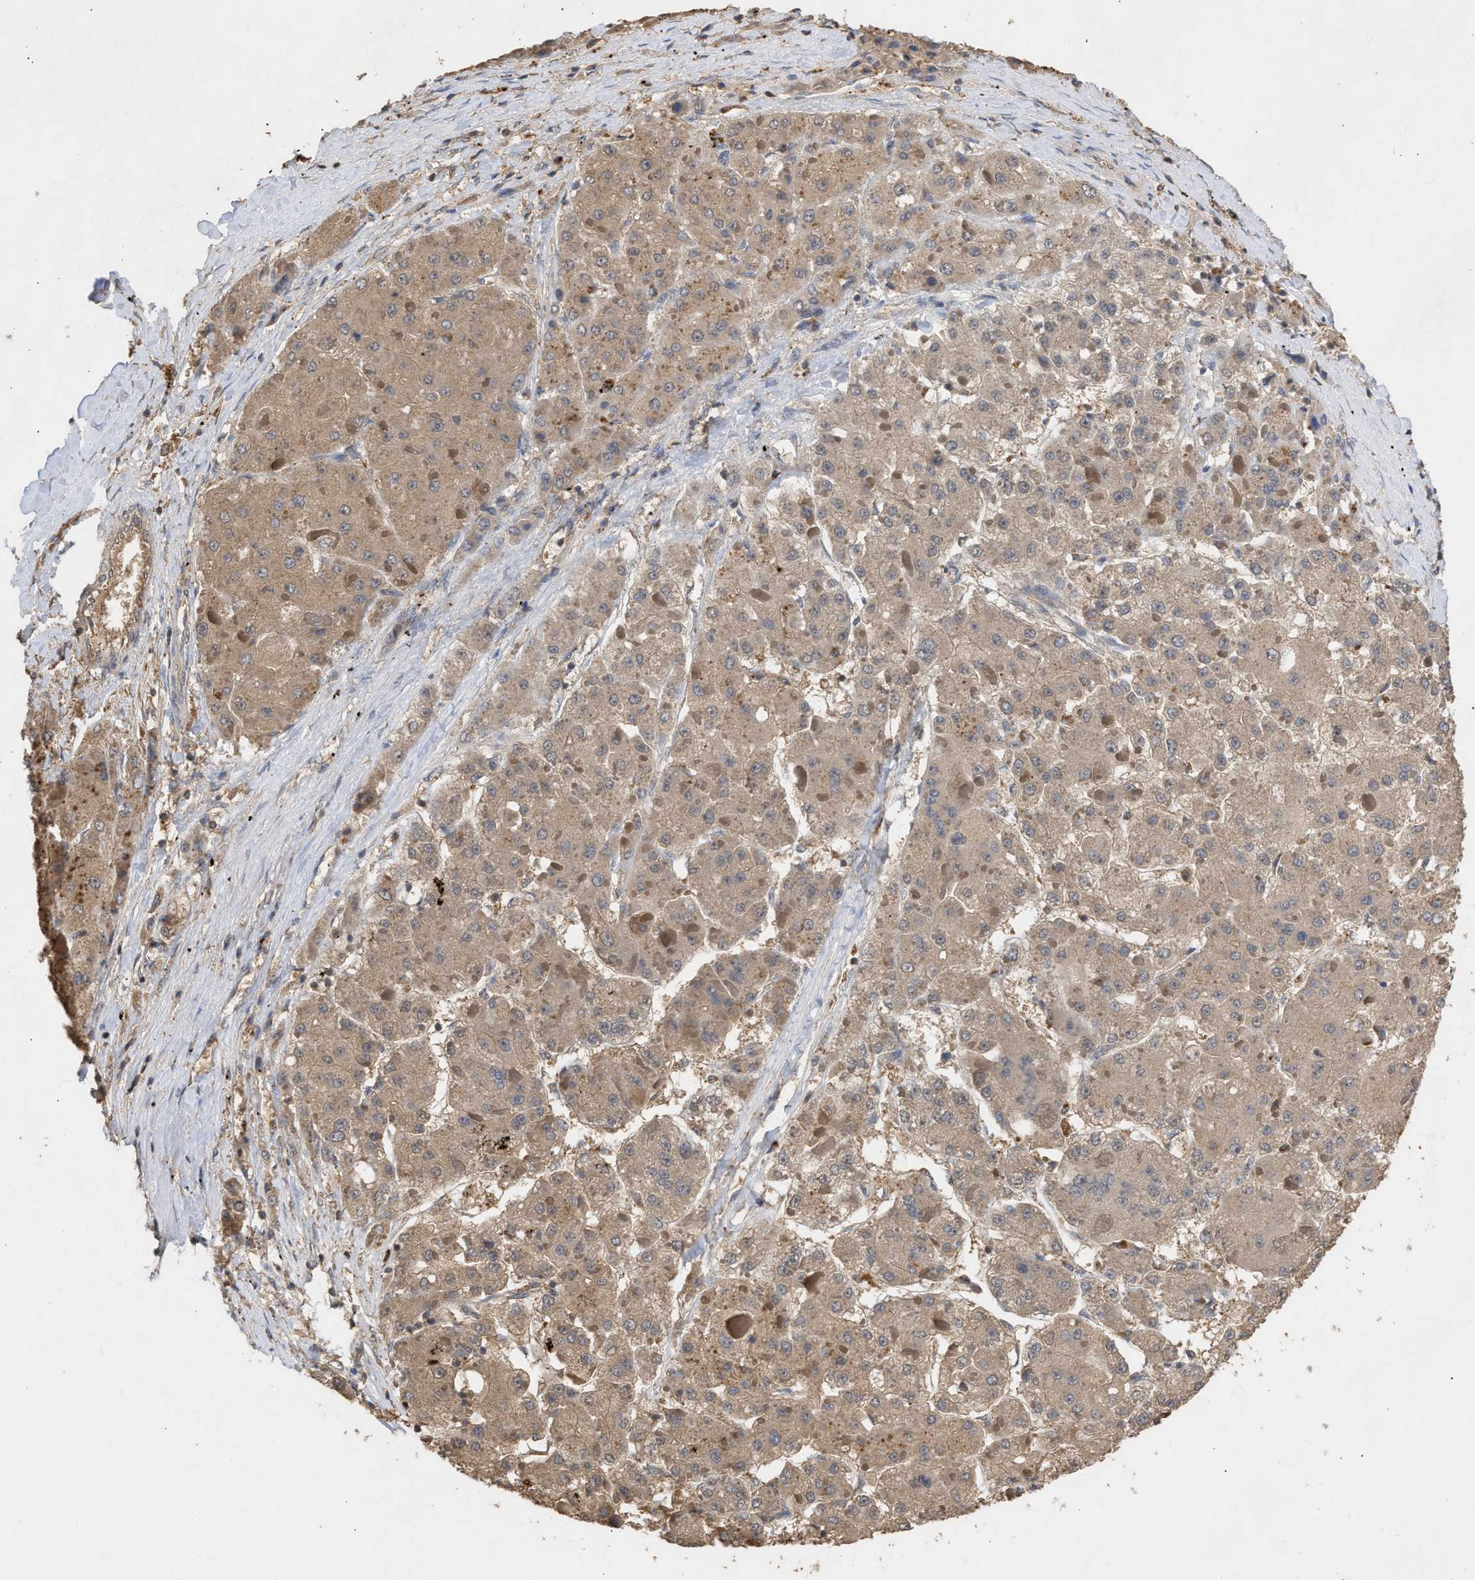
{"staining": {"intensity": "moderate", "quantity": ">75%", "location": "cytoplasmic/membranous"}, "tissue": "liver cancer", "cell_type": "Tumor cells", "image_type": "cancer", "snomed": [{"axis": "morphology", "description": "Carcinoma, Hepatocellular, NOS"}, {"axis": "topography", "description": "Liver"}], "caption": "High-magnification brightfield microscopy of hepatocellular carcinoma (liver) stained with DAB (3,3'-diaminobenzidine) (brown) and counterstained with hematoxylin (blue). tumor cells exhibit moderate cytoplasmic/membranous positivity is seen in about>75% of cells.", "gene": "FITM1", "patient": {"sex": "female", "age": 73}}